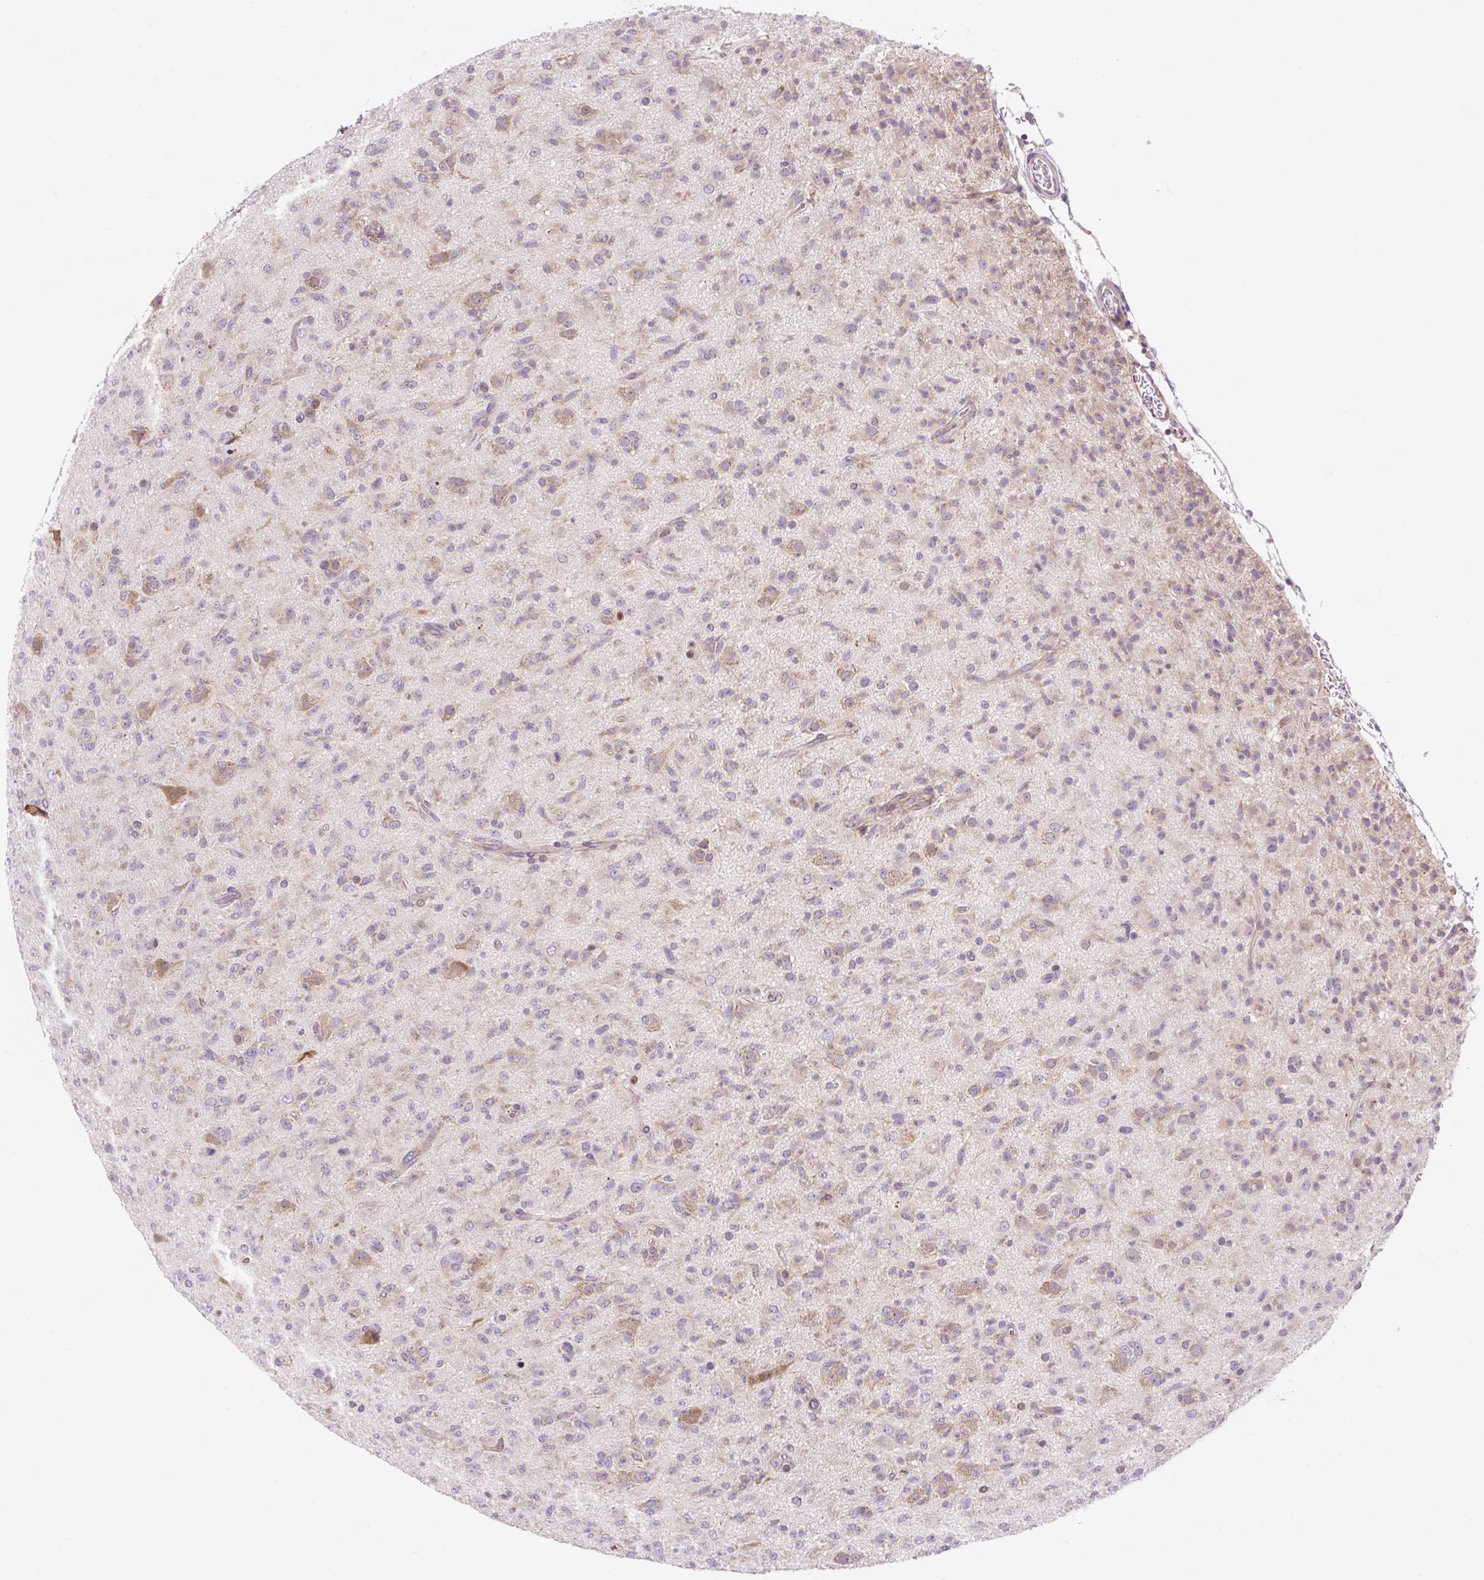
{"staining": {"intensity": "weak", "quantity": "25%-75%", "location": "cytoplasmic/membranous"}, "tissue": "glioma", "cell_type": "Tumor cells", "image_type": "cancer", "snomed": [{"axis": "morphology", "description": "Glioma, malignant, Low grade"}, {"axis": "topography", "description": "Brain"}], "caption": "High-magnification brightfield microscopy of malignant low-grade glioma stained with DAB (brown) and counterstained with hematoxylin (blue). tumor cells exhibit weak cytoplasmic/membranous expression is present in approximately25%-75% of cells.", "gene": "GPR45", "patient": {"sex": "male", "age": 65}}